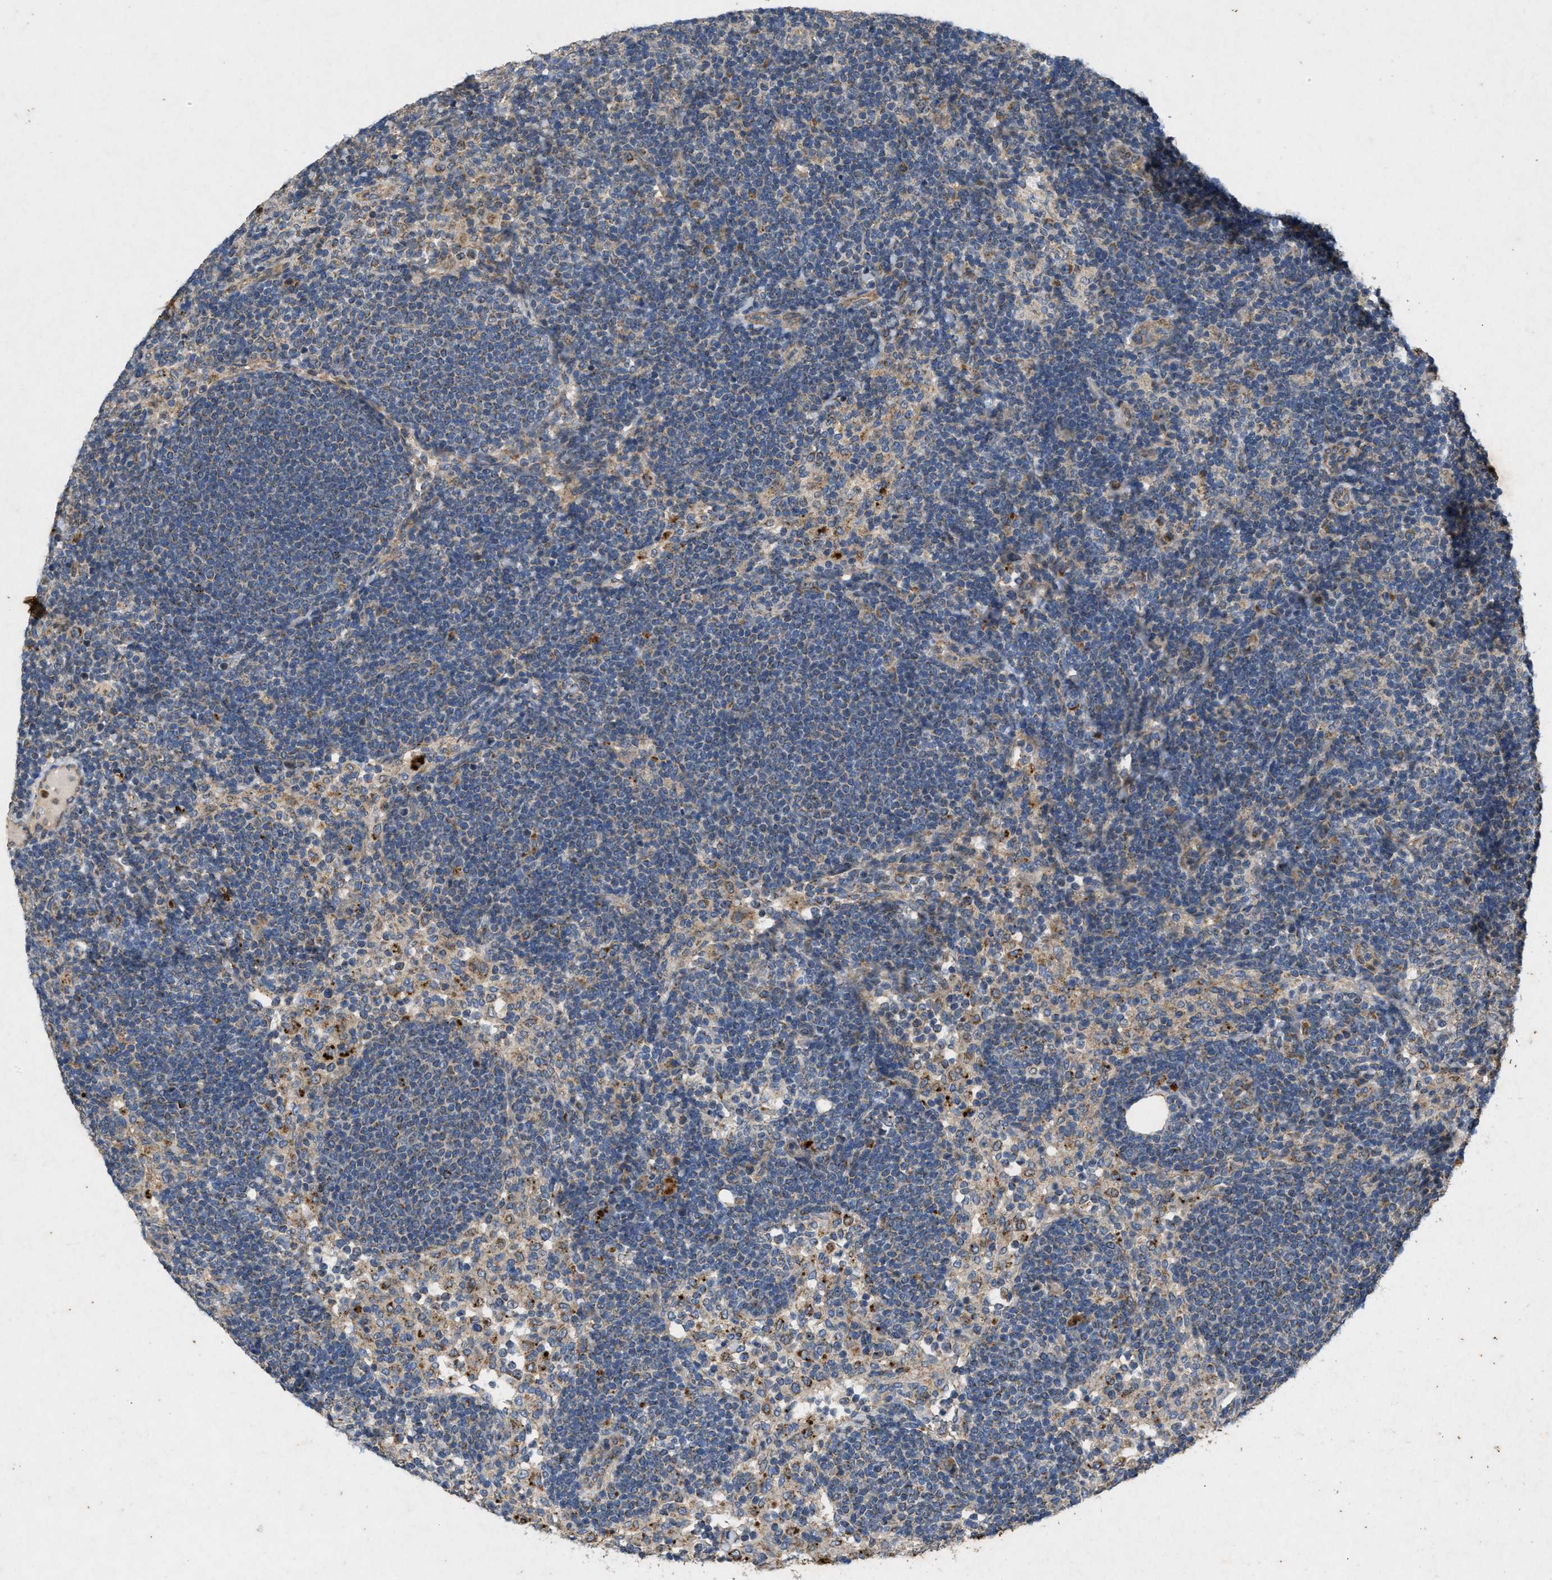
{"staining": {"intensity": "moderate", "quantity": "25%-75%", "location": "cytoplasmic/membranous"}, "tissue": "lymph node", "cell_type": "Germinal center cells", "image_type": "normal", "snomed": [{"axis": "morphology", "description": "Normal tissue, NOS"}, {"axis": "morphology", "description": "Carcinoid, malignant, NOS"}, {"axis": "topography", "description": "Lymph node"}], "caption": "Lymph node stained with a brown dye displays moderate cytoplasmic/membranous positive positivity in approximately 25%-75% of germinal center cells.", "gene": "PRKG2", "patient": {"sex": "male", "age": 47}}